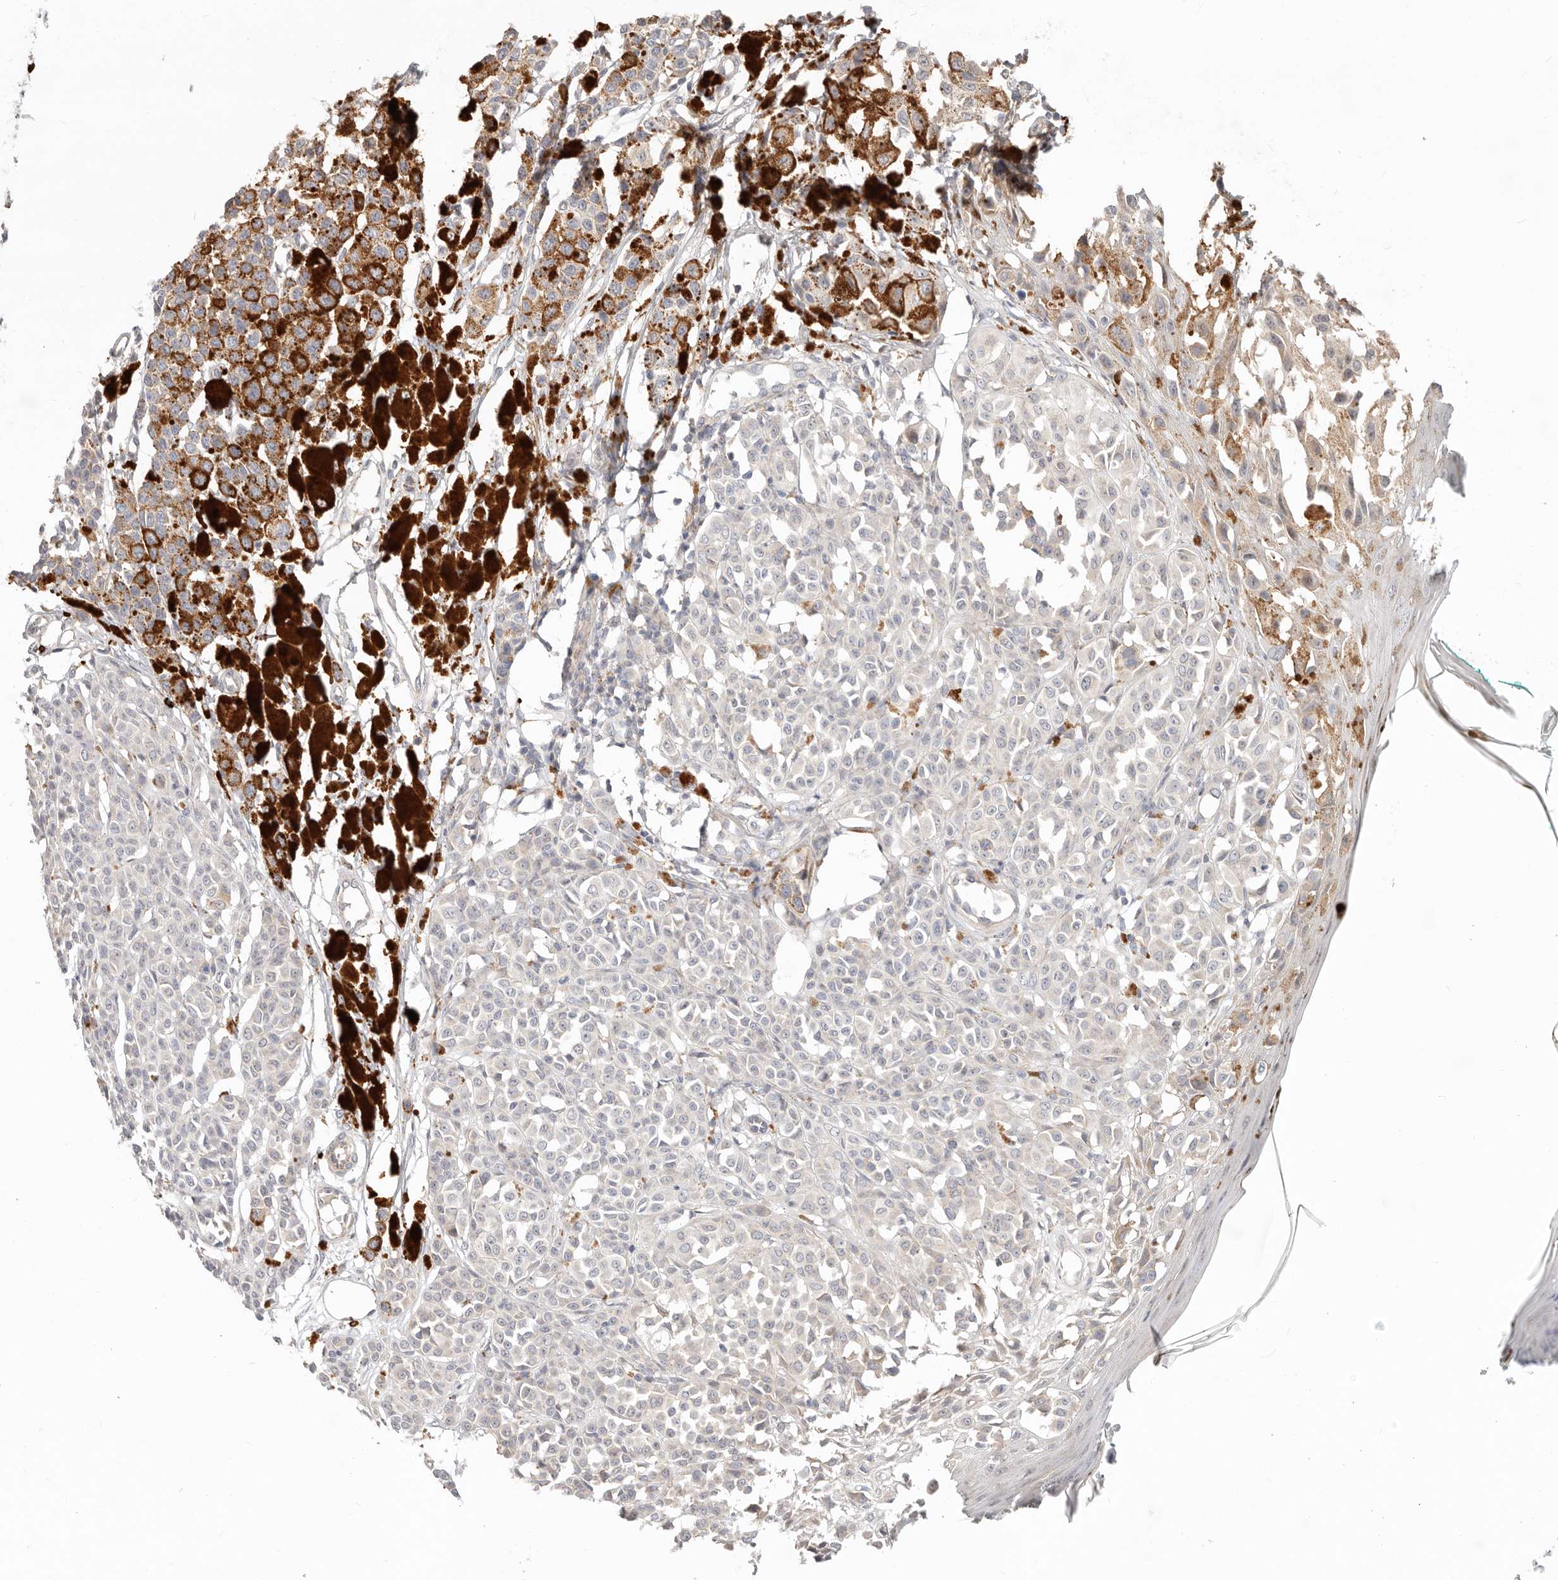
{"staining": {"intensity": "negative", "quantity": "none", "location": "none"}, "tissue": "melanoma", "cell_type": "Tumor cells", "image_type": "cancer", "snomed": [{"axis": "morphology", "description": "Malignant melanoma, NOS"}, {"axis": "topography", "description": "Skin of leg"}], "caption": "Melanoma stained for a protein using immunohistochemistry (IHC) demonstrates no positivity tumor cells.", "gene": "ZRANB1", "patient": {"sex": "female", "age": 72}}